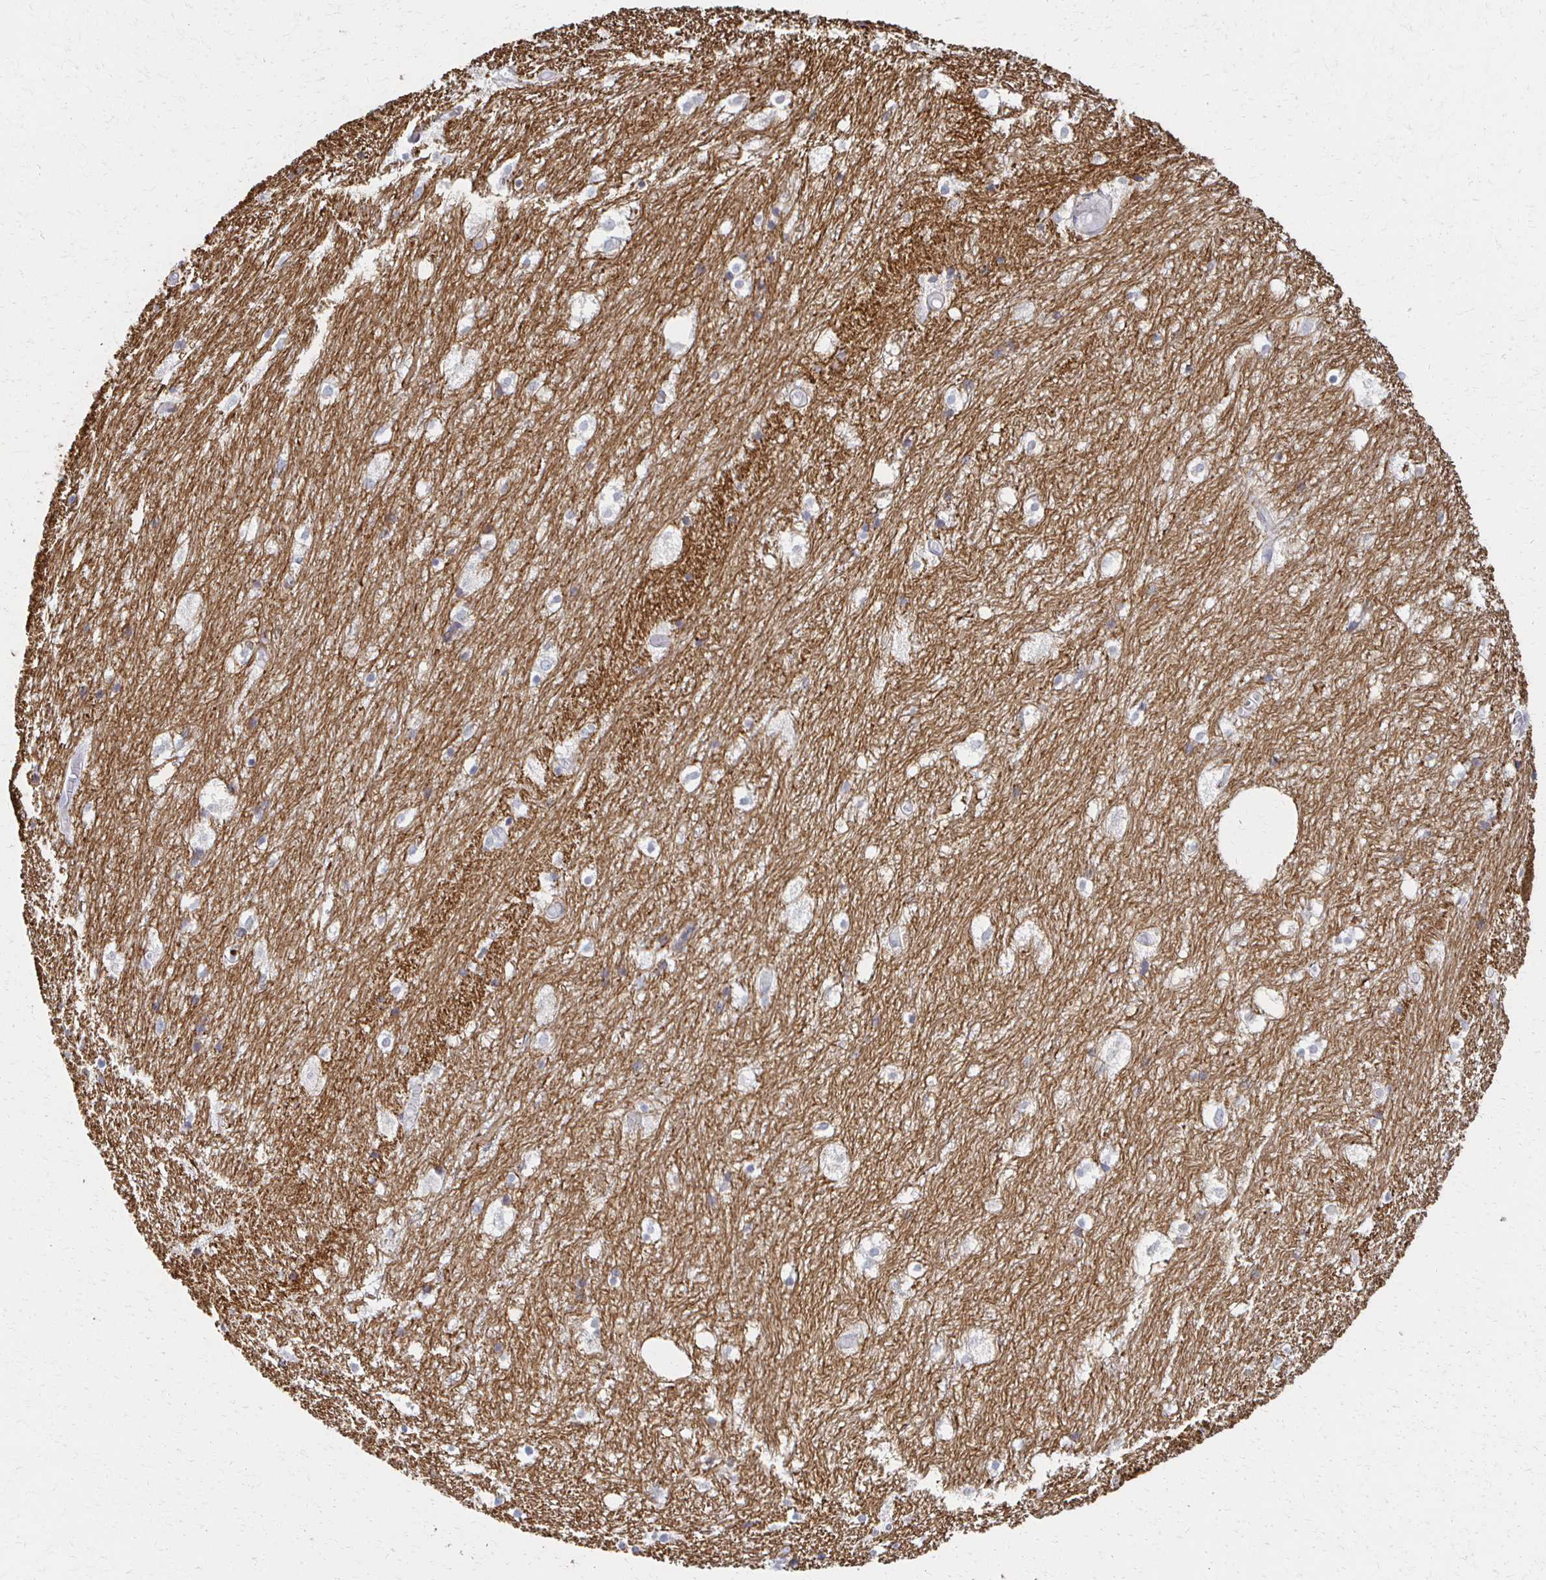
{"staining": {"intensity": "negative", "quantity": "none", "location": "none"}, "tissue": "hippocampus", "cell_type": "Glial cells", "image_type": "normal", "snomed": [{"axis": "morphology", "description": "Normal tissue, NOS"}, {"axis": "topography", "description": "Hippocampus"}], "caption": "Hippocampus stained for a protein using IHC shows no staining glial cells.", "gene": "ATP1A3", "patient": {"sex": "female", "age": 52}}